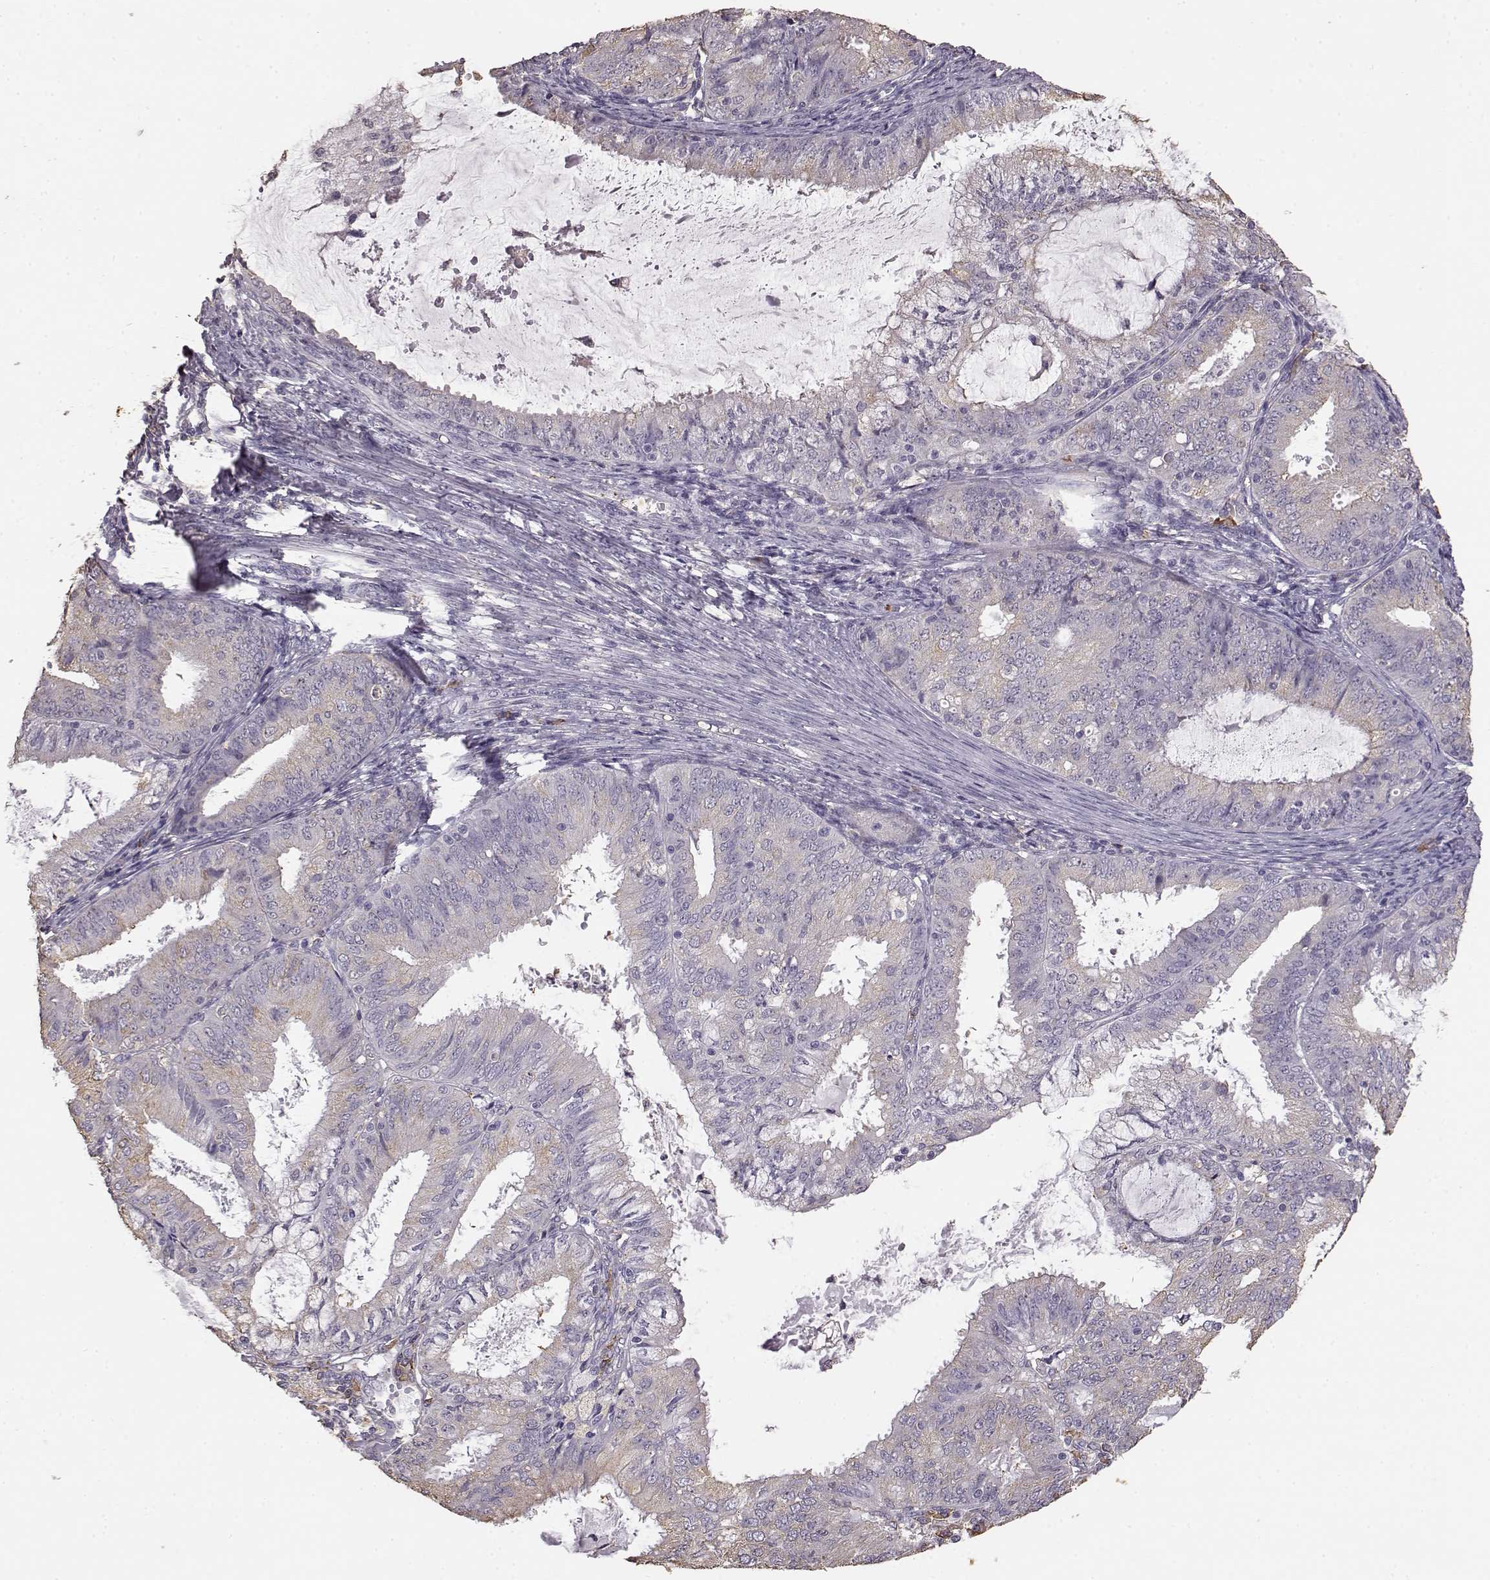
{"staining": {"intensity": "weak", "quantity": "<25%", "location": "cytoplasmic/membranous"}, "tissue": "endometrial cancer", "cell_type": "Tumor cells", "image_type": "cancer", "snomed": [{"axis": "morphology", "description": "Adenocarcinoma, NOS"}, {"axis": "topography", "description": "Endometrium"}], "caption": "Adenocarcinoma (endometrial) stained for a protein using immunohistochemistry (IHC) reveals no staining tumor cells.", "gene": "GABRG3", "patient": {"sex": "female", "age": 57}}